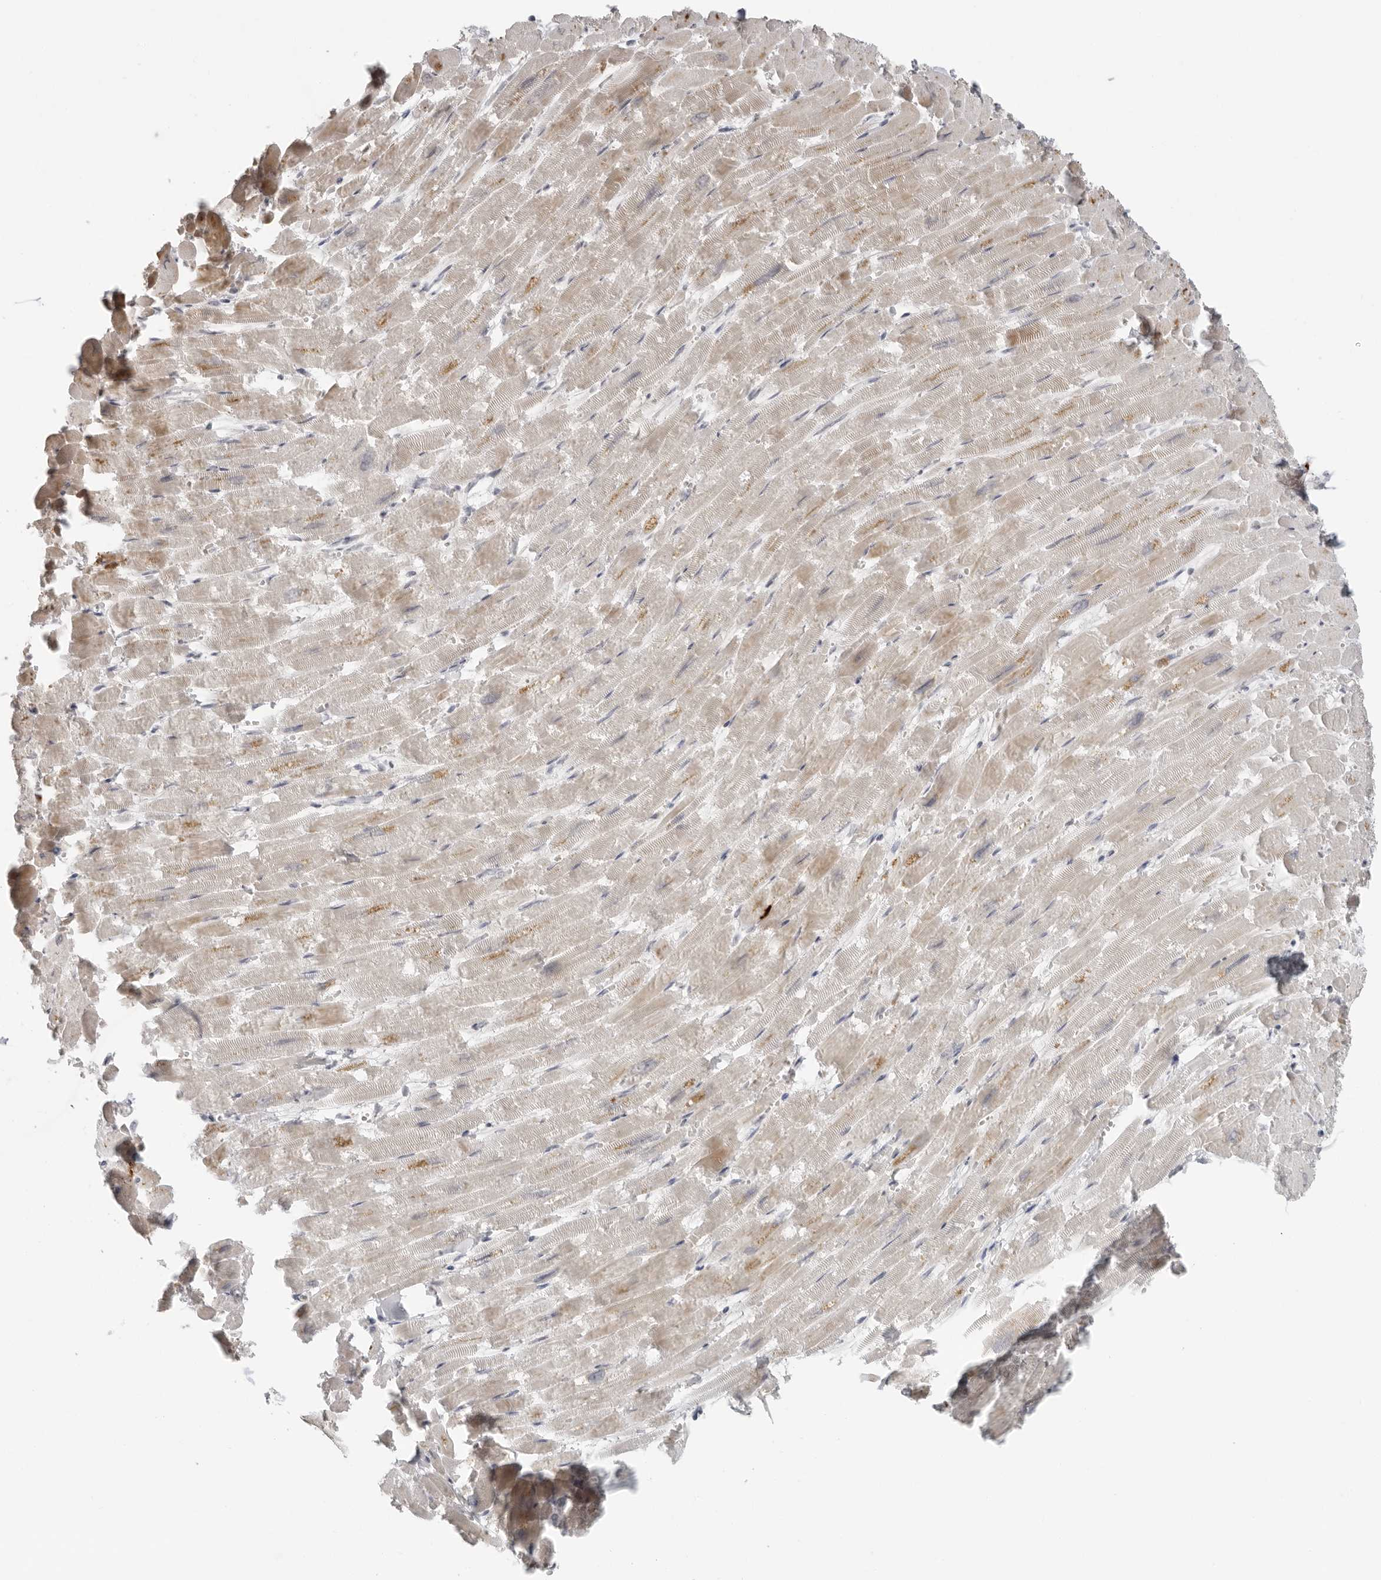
{"staining": {"intensity": "weak", "quantity": ">75%", "location": "cytoplasmic/membranous"}, "tissue": "heart muscle", "cell_type": "Cardiomyocytes", "image_type": "normal", "snomed": [{"axis": "morphology", "description": "Normal tissue, NOS"}, {"axis": "topography", "description": "Heart"}], "caption": "Human heart muscle stained with a brown dye exhibits weak cytoplasmic/membranous positive expression in about >75% of cardiomyocytes.", "gene": "SUGCT", "patient": {"sex": "male", "age": 54}}